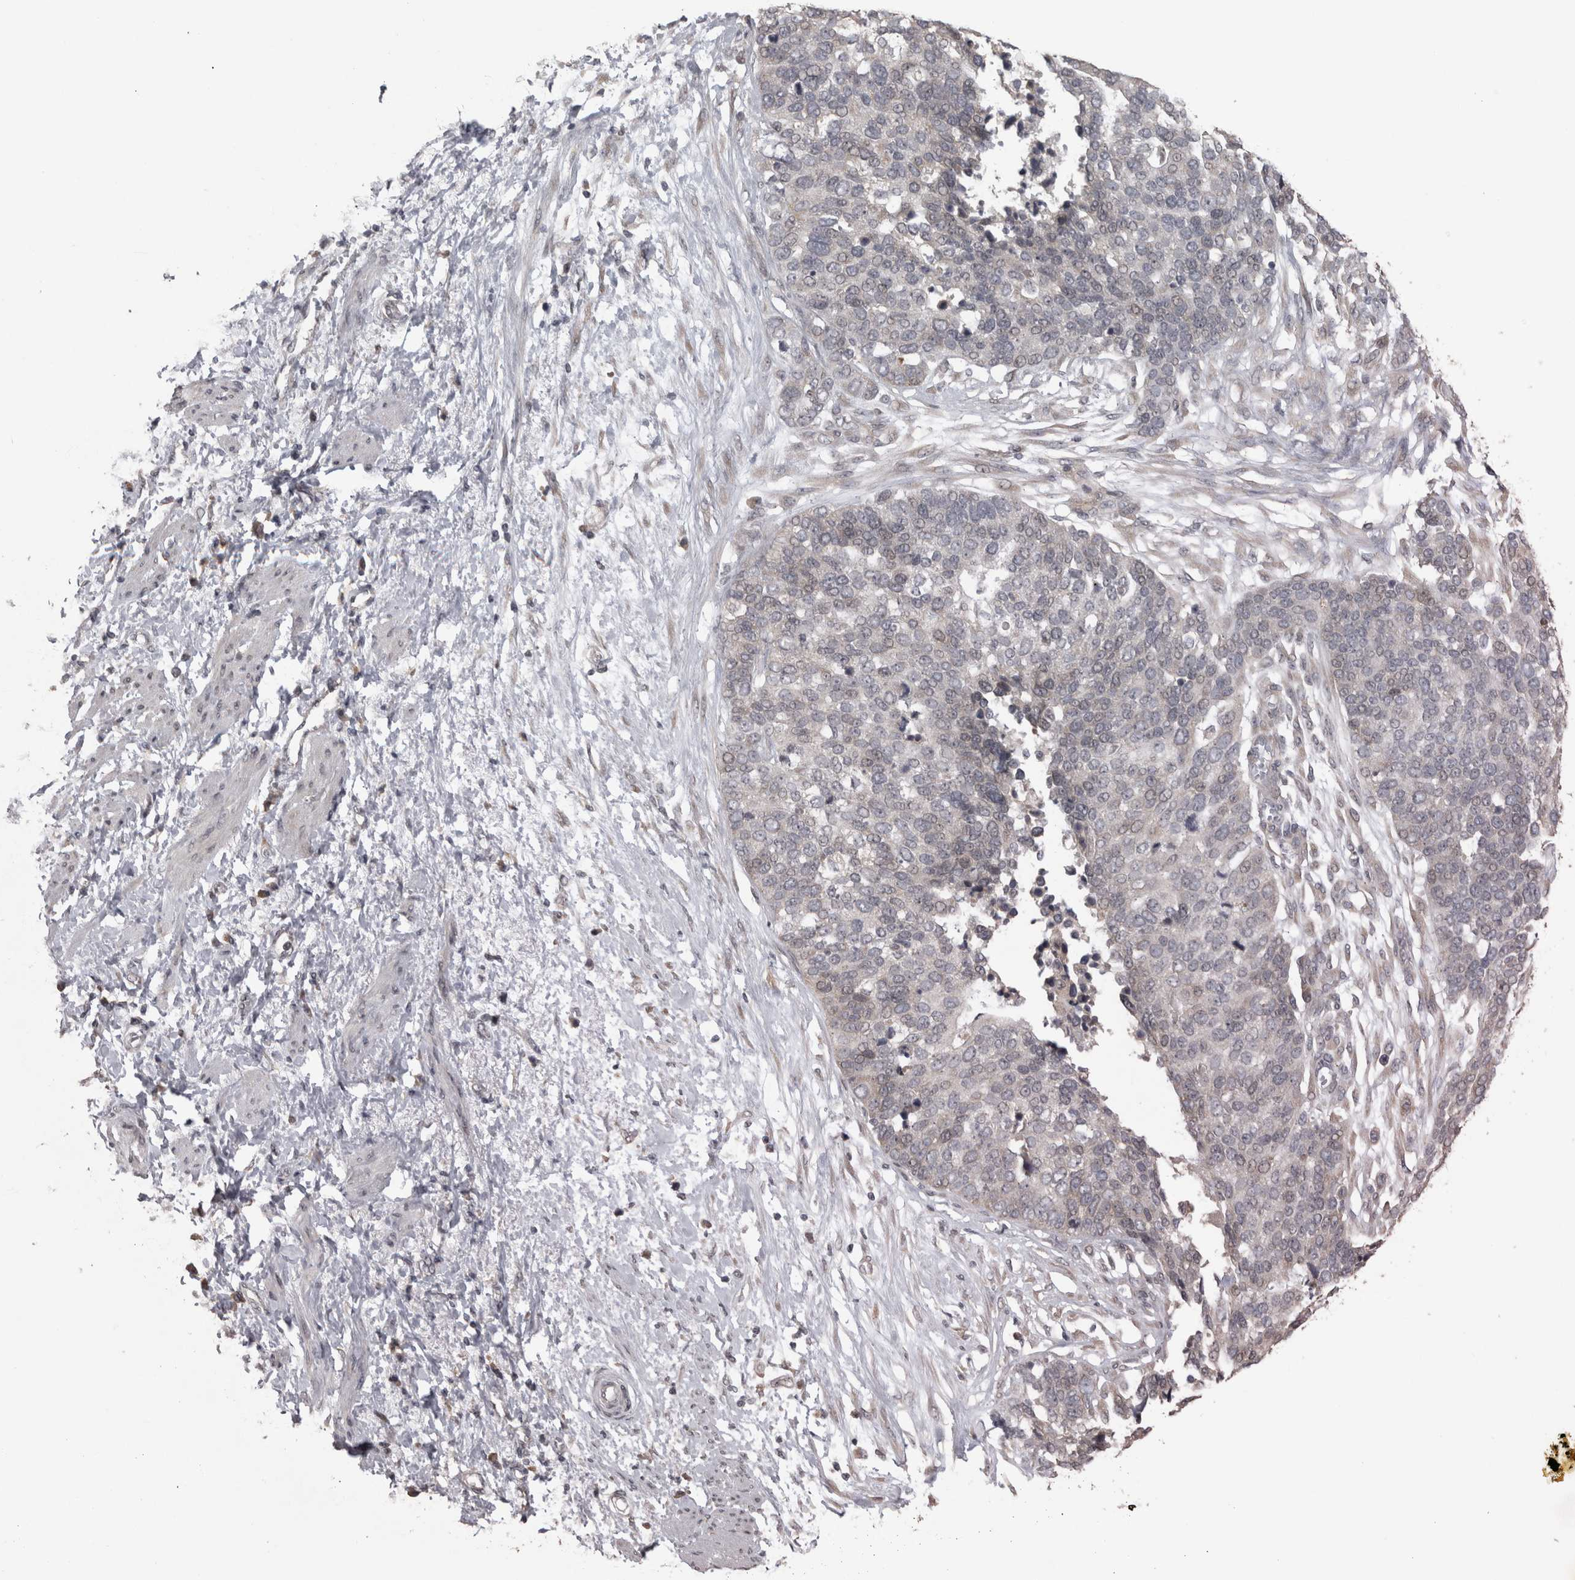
{"staining": {"intensity": "negative", "quantity": "none", "location": "none"}, "tissue": "ovarian cancer", "cell_type": "Tumor cells", "image_type": "cancer", "snomed": [{"axis": "morphology", "description": "Cystadenocarcinoma, serous, NOS"}, {"axis": "topography", "description": "Ovary"}], "caption": "Tumor cells are negative for brown protein staining in ovarian serous cystadenocarcinoma. Nuclei are stained in blue.", "gene": "RAB29", "patient": {"sex": "female", "age": 44}}